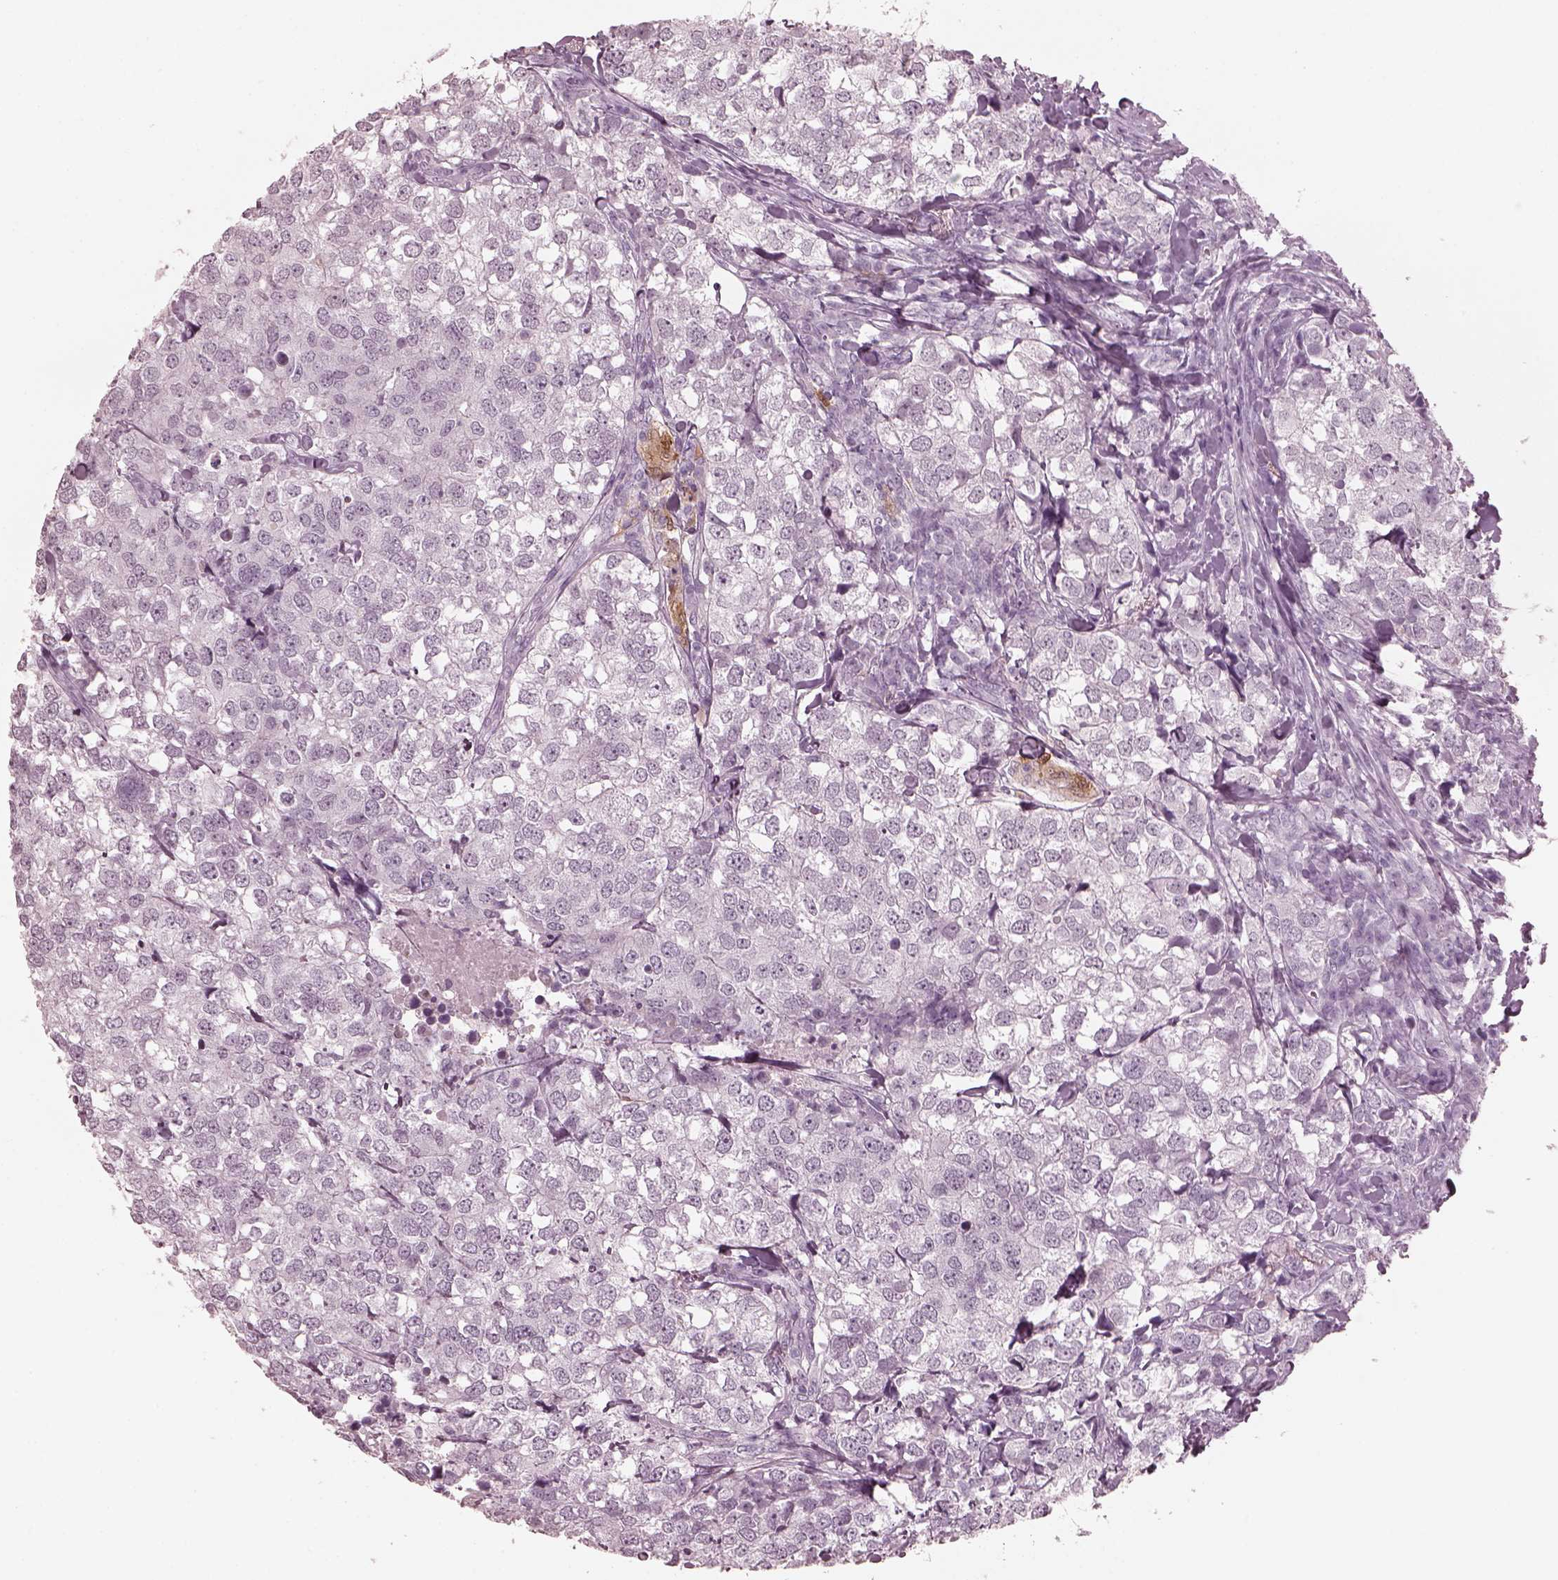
{"staining": {"intensity": "negative", "quantity": "none", "location": "none"}, "tissue": "breast cancer", "cell_type": "Tumor cells", "image_type": "cancer", "snomed": [{"axis": "morphology", "description": "Duct carcinoma"}, {"axis": "topography", "description": "Breast"}], "caption": "This is an IHC micrograph of human breast cancer. There is no positivity in tumor cells.", "gene": "C2orf81", "patient": {"sex": "female", "age": 30}}